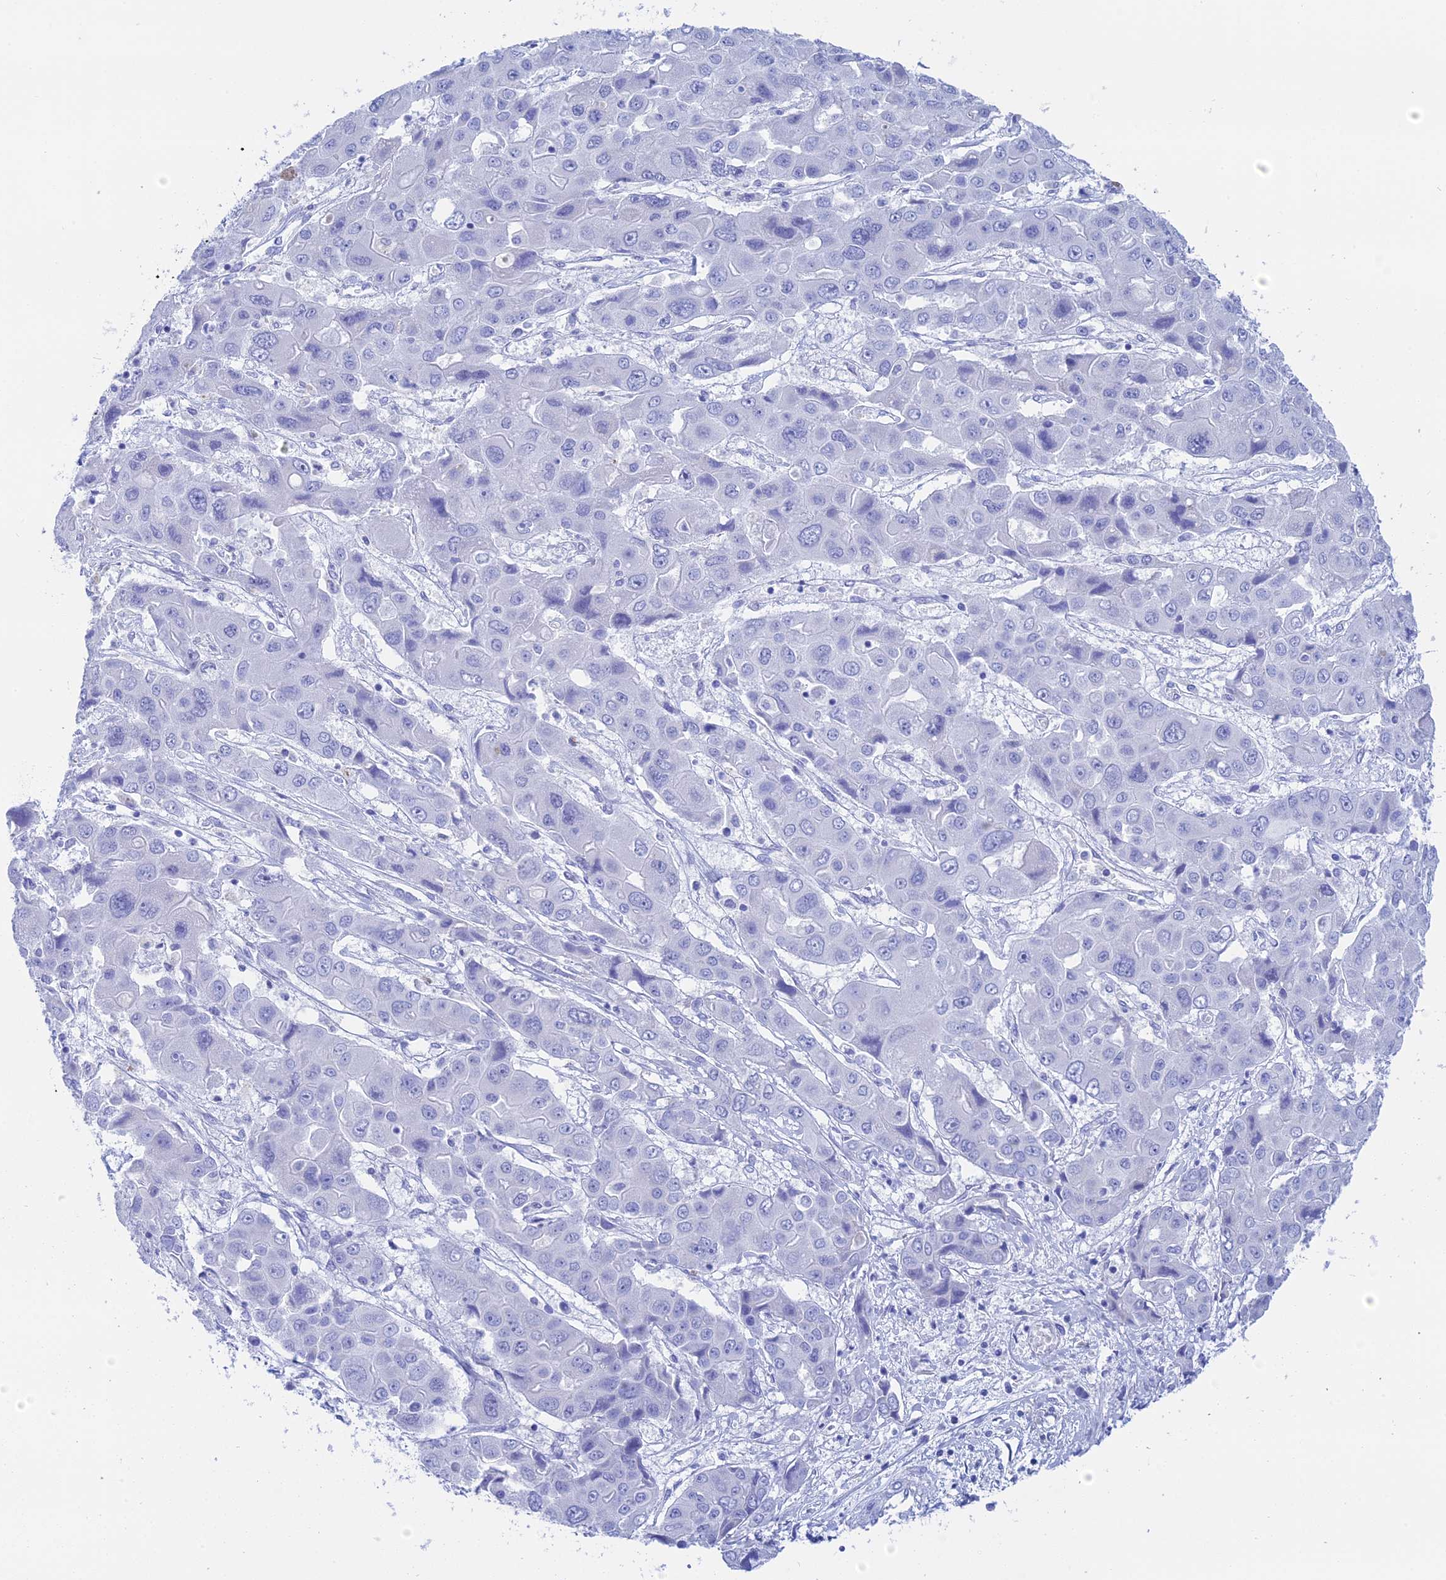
{"staining": {"intensity": "negative", "quantity": "none", "location": "none"}, "tissue": "liver cancer", "cell_type": "Tumor cells", "image_type": "cancer", "snomed": [{"axis": "morphology", "description": "Cholangiocarcinoma"}, {"axis": "topography", "description": "Liver"}], "caption": "DAB immunohistochemical staining of human cholangiocarcinoma (liver) reveals no significant positivity in tumor cells.", "gene": "TEX101", "patient": {"sex": "male", "age": 67}}